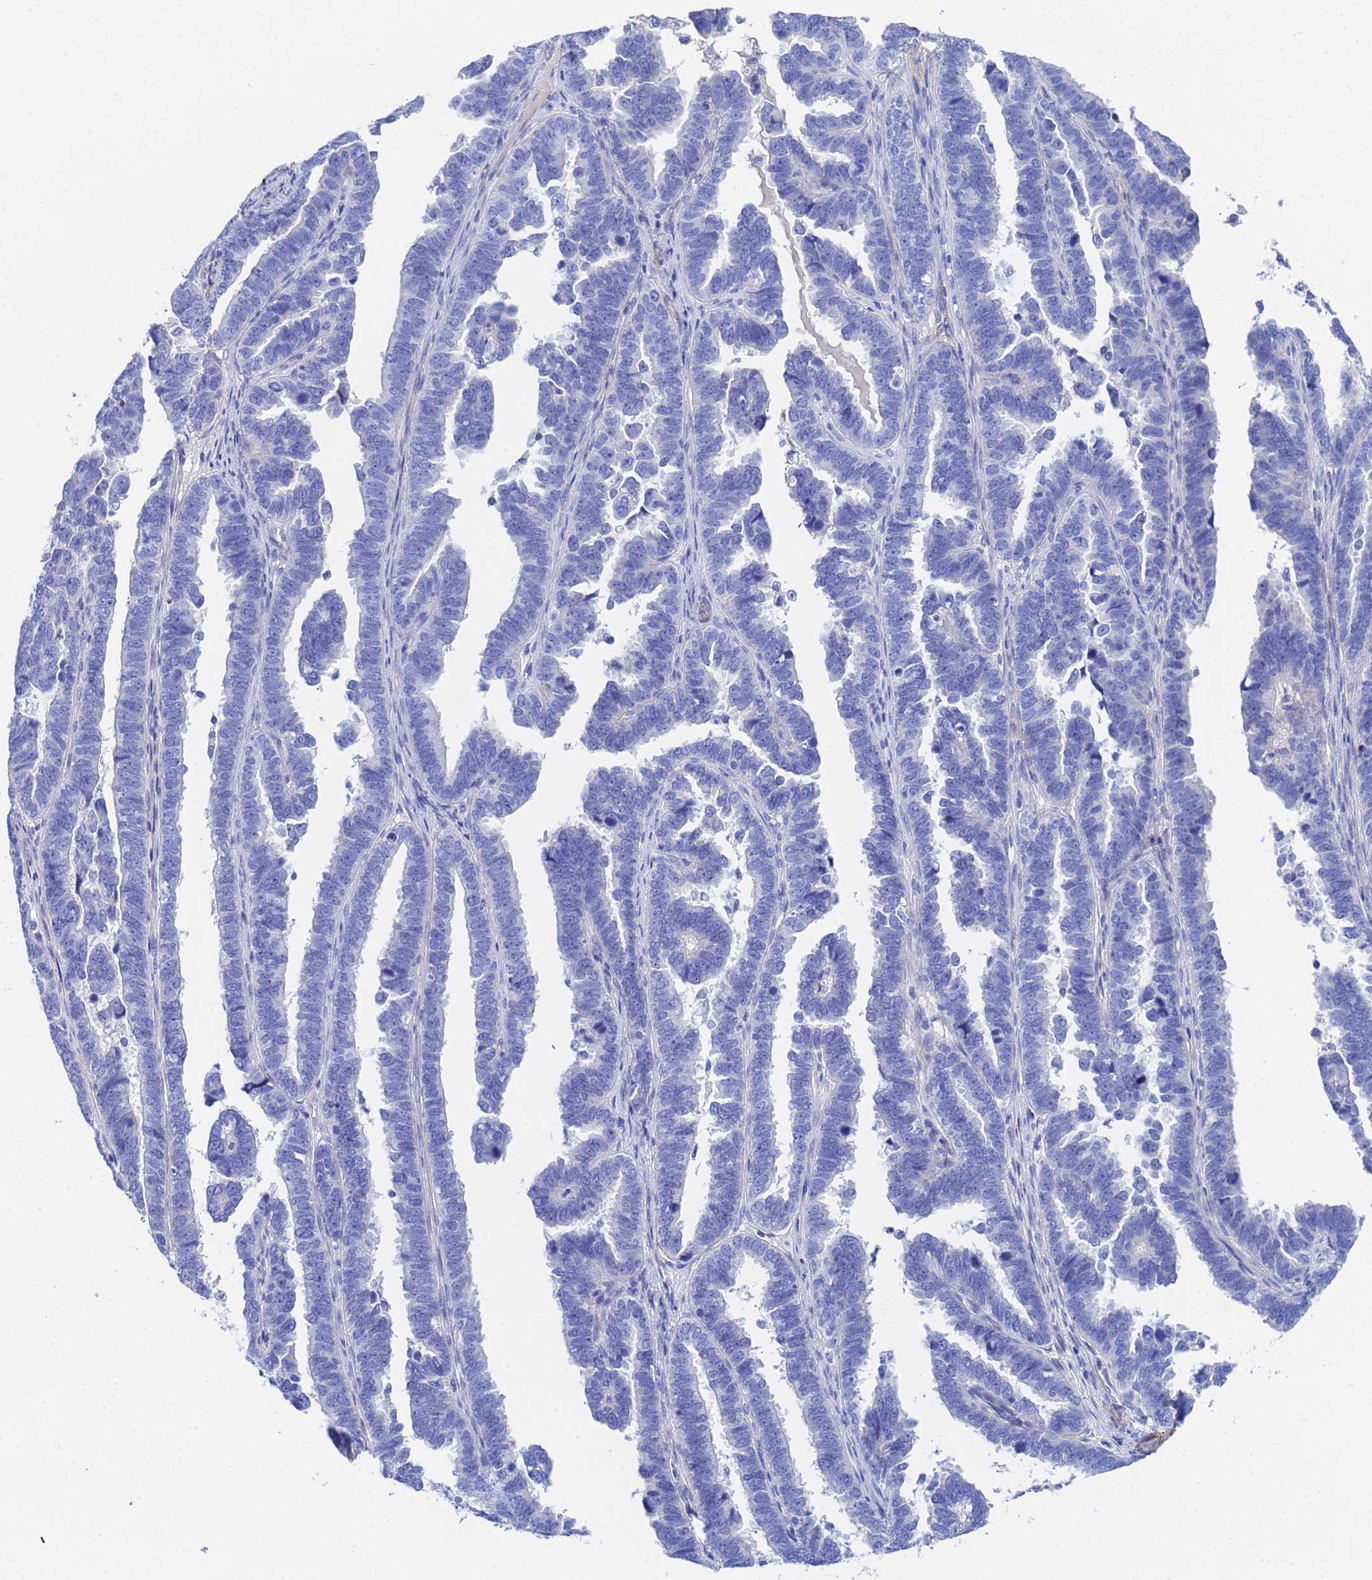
{"staining": {"intensity": "negative", "quantity": "none", "location": "none"}, "tissue": "endometrial cancer", "cell_type": "Tumor cells", "image_type": "cancer", "snomed": [{"axis": "morphology", "description": "Adenocarcinoma, NOS"}, {"axis": "topography", "description": "Endometrium"}], "caption": "Tumor cells are negative for protein expression in human endometrial cancer. Brightfield microscopy of immunohistochemistry stained with DAB (brown) and hematoxylin (blue), captured at high magnification.", "gene": "CST4", "patient": {"sex": "female", "age": 75}}